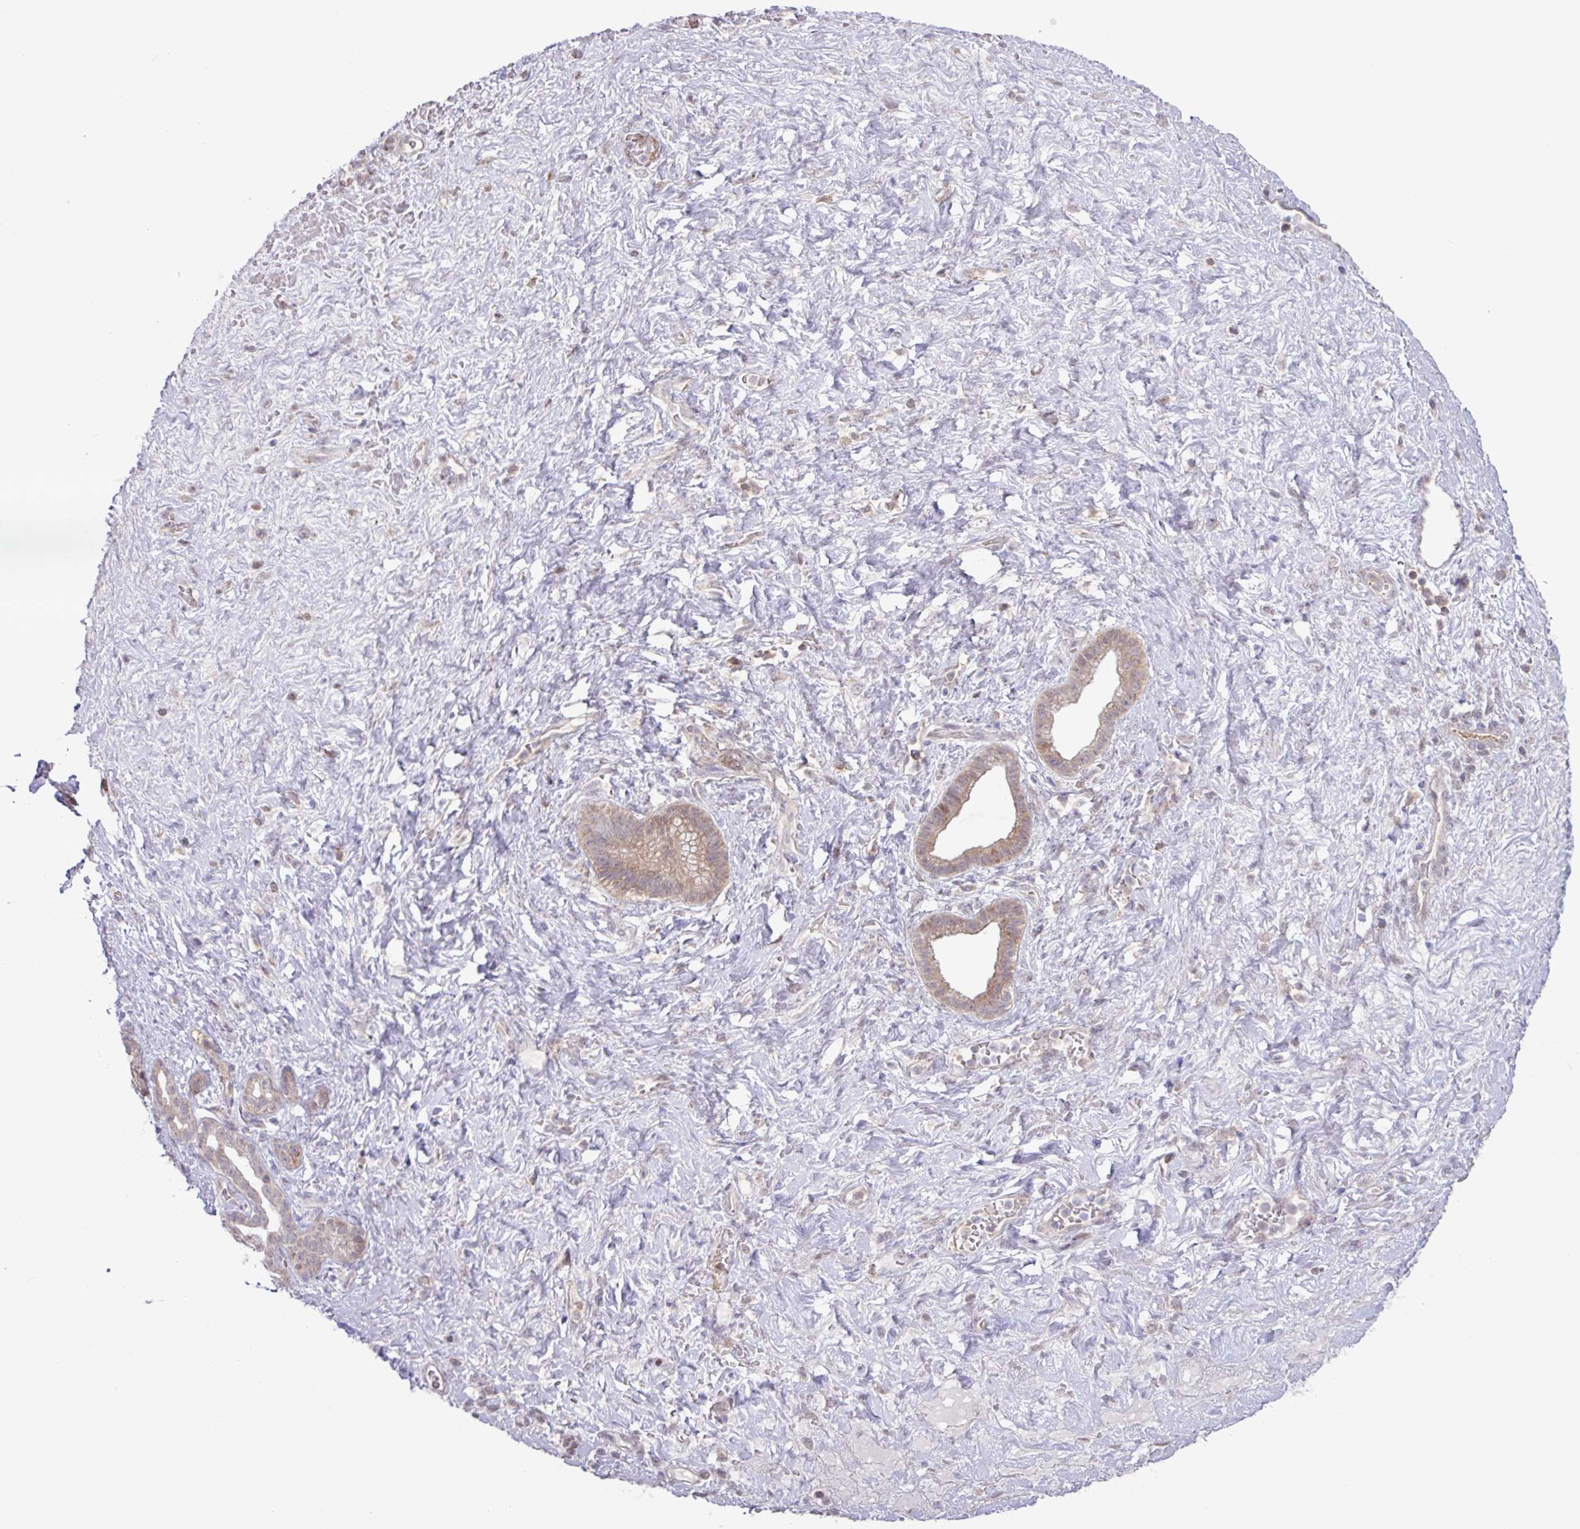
{"staining": {"intensity": "weak", "quantity": "25%-75%", "location": "cytoplasmic/membranous"}, "tissue": "pancreatic cancer", "cell_type": "Tumor cells", "image_type": "cancer", "snomed": [{"axis": "morphology", "description": "Adenocarcinoma, NOS"}, {"axis": "topography", "description": "Pancreas"}], "caption": "Pancreatic cancer stained for a protein demonstrates weak cytoplasmic/membranous positivity in tumor cells.", "gene": "RTL3", "patient": {"sex": "male", "age": 44}}